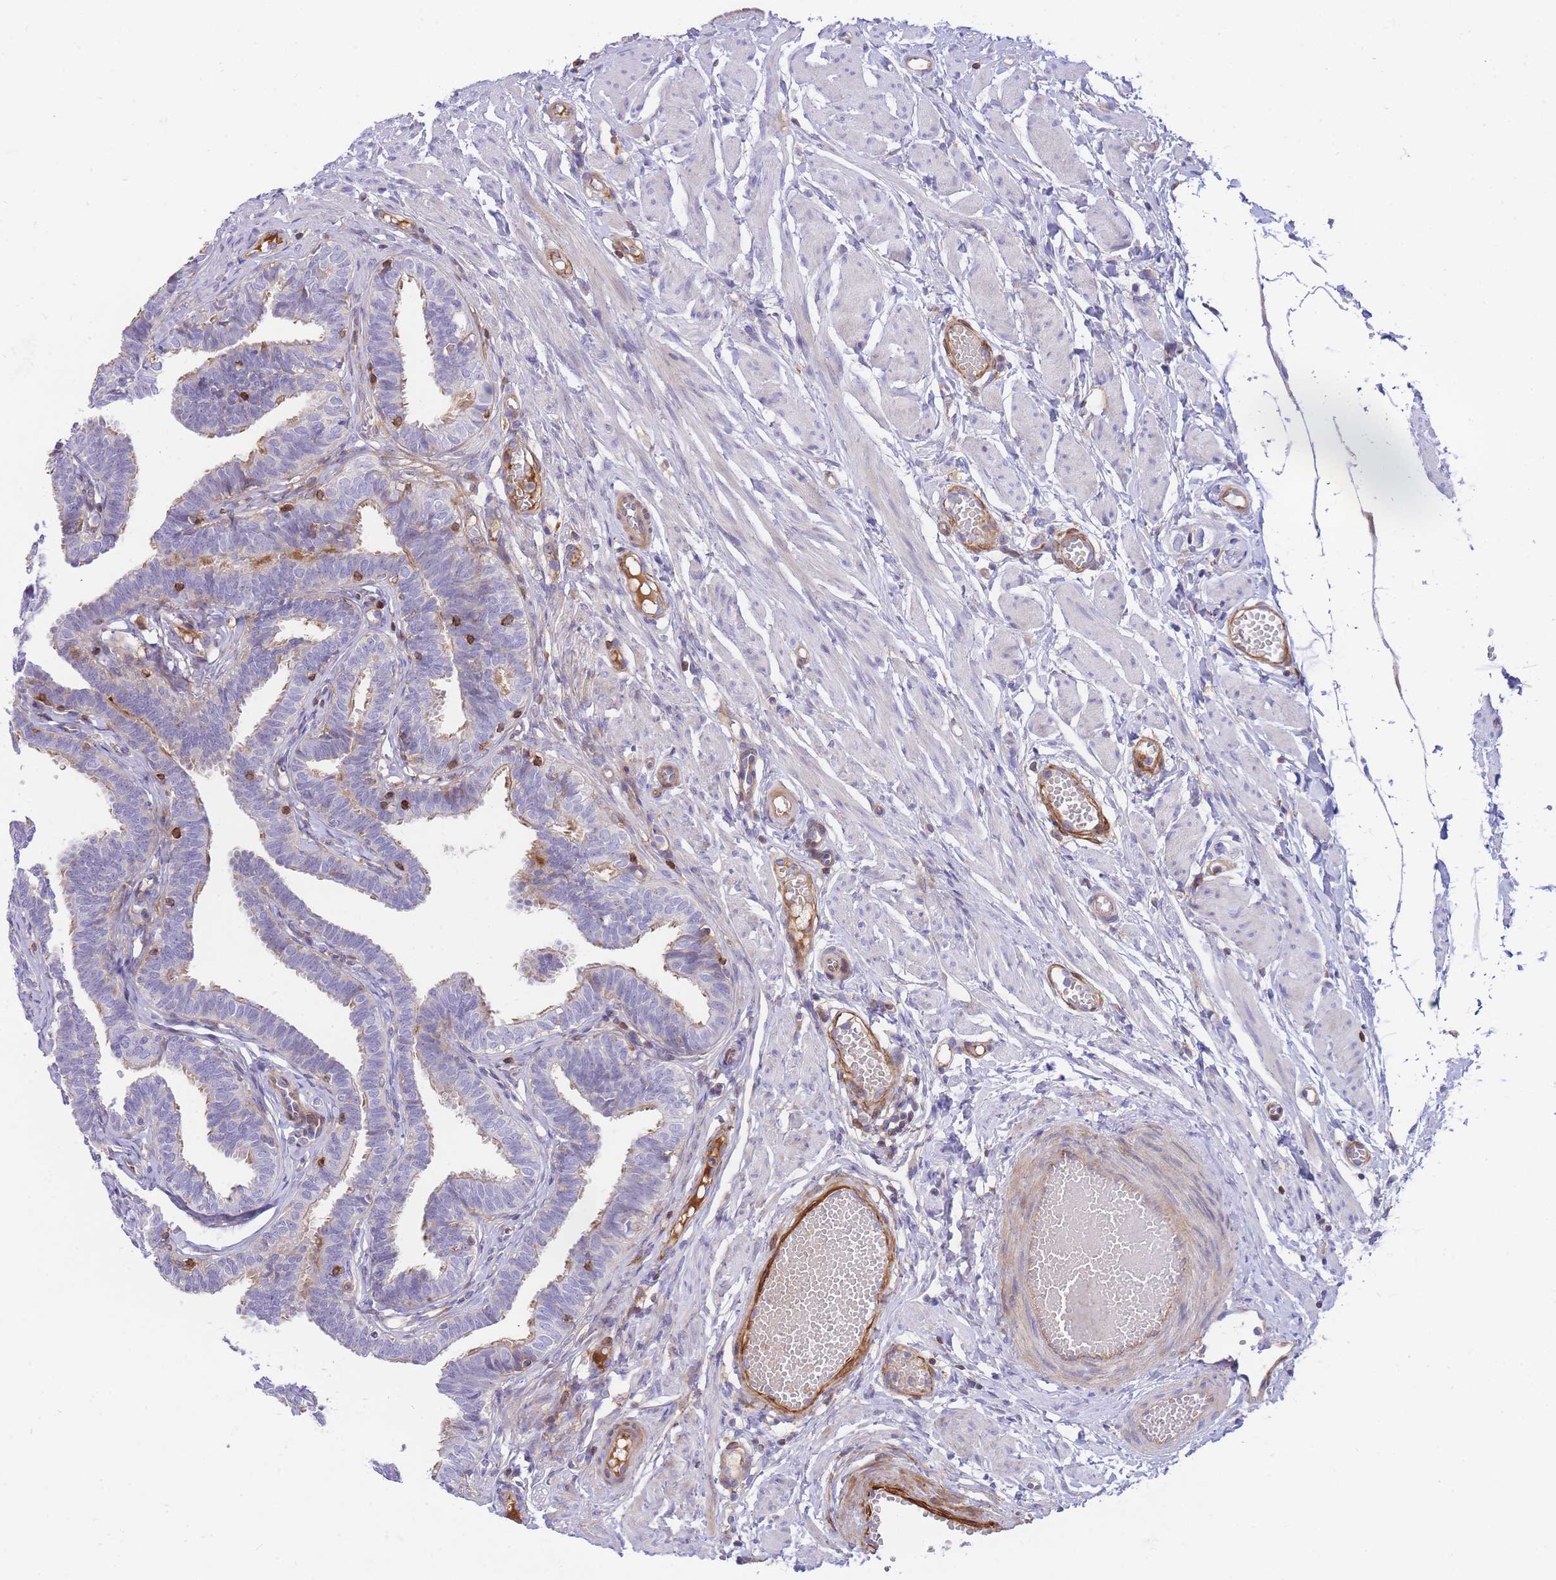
{"staining": {"intensity": "weak", "quantity": "<25%", "location": "cytoplasmic/membranous"}, "tissue": "fallopian tube", "cell_type": "Glandular cells", "image_type": "normal", "snomed": [{"axis": "morphology", "description": "Normal tissue, NOS"}, {"axis": "topography", "description": "Fallopian tube"}, {"axis": "topography", "description": "Ovary"}], "caption": "Immunohistochemistry of benign human fallopian tube displays no staining in glandular cells. Nuclei are stained in blue.", "gene": "FBN3", "patient": {"sex": "female", "age": 23}}